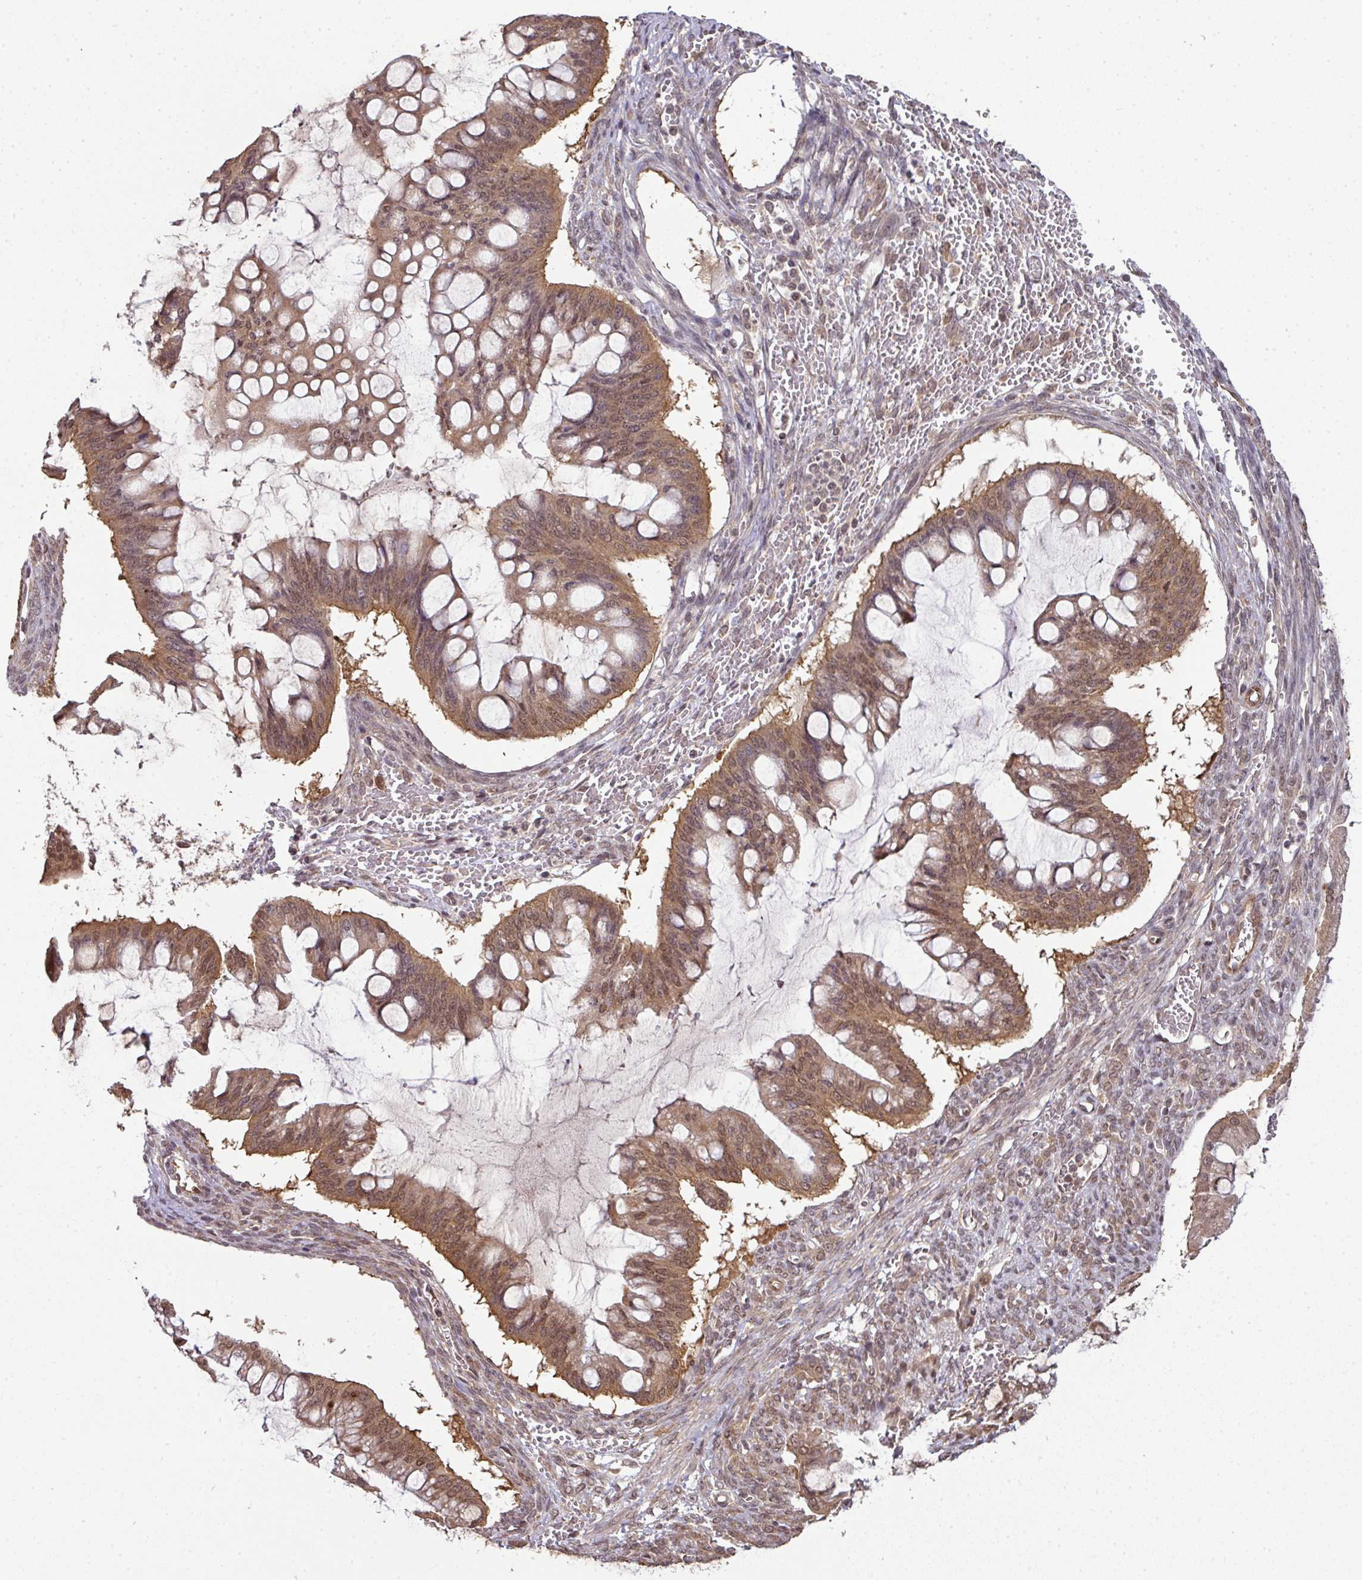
{"staining": {"intensity": "moderate", "quantity": ">75%", "location": "cytoplasmic/membranous,nuclear"}, "tissue": "ovarian cancer", "cell_type": "Tumor cells", "image_type": "cancer", "snomed": [{"axis": "morphology", "description": "Cystadenocarcinoma, mucinous, NOS"}, {"axis": "topography", "description": "Ovary"}], "caption": "An image of mucinous cystadenocarcinoma (ovarian) stained for a protein exhibits moderate cytoplasmic/membranous and nuclear brown staining in tumor cells. The protein is shown in brown color, while the nuclei are stained blue.", "gene": "ANKRD18A", "patient": {"sex": "female", "age": 73}}